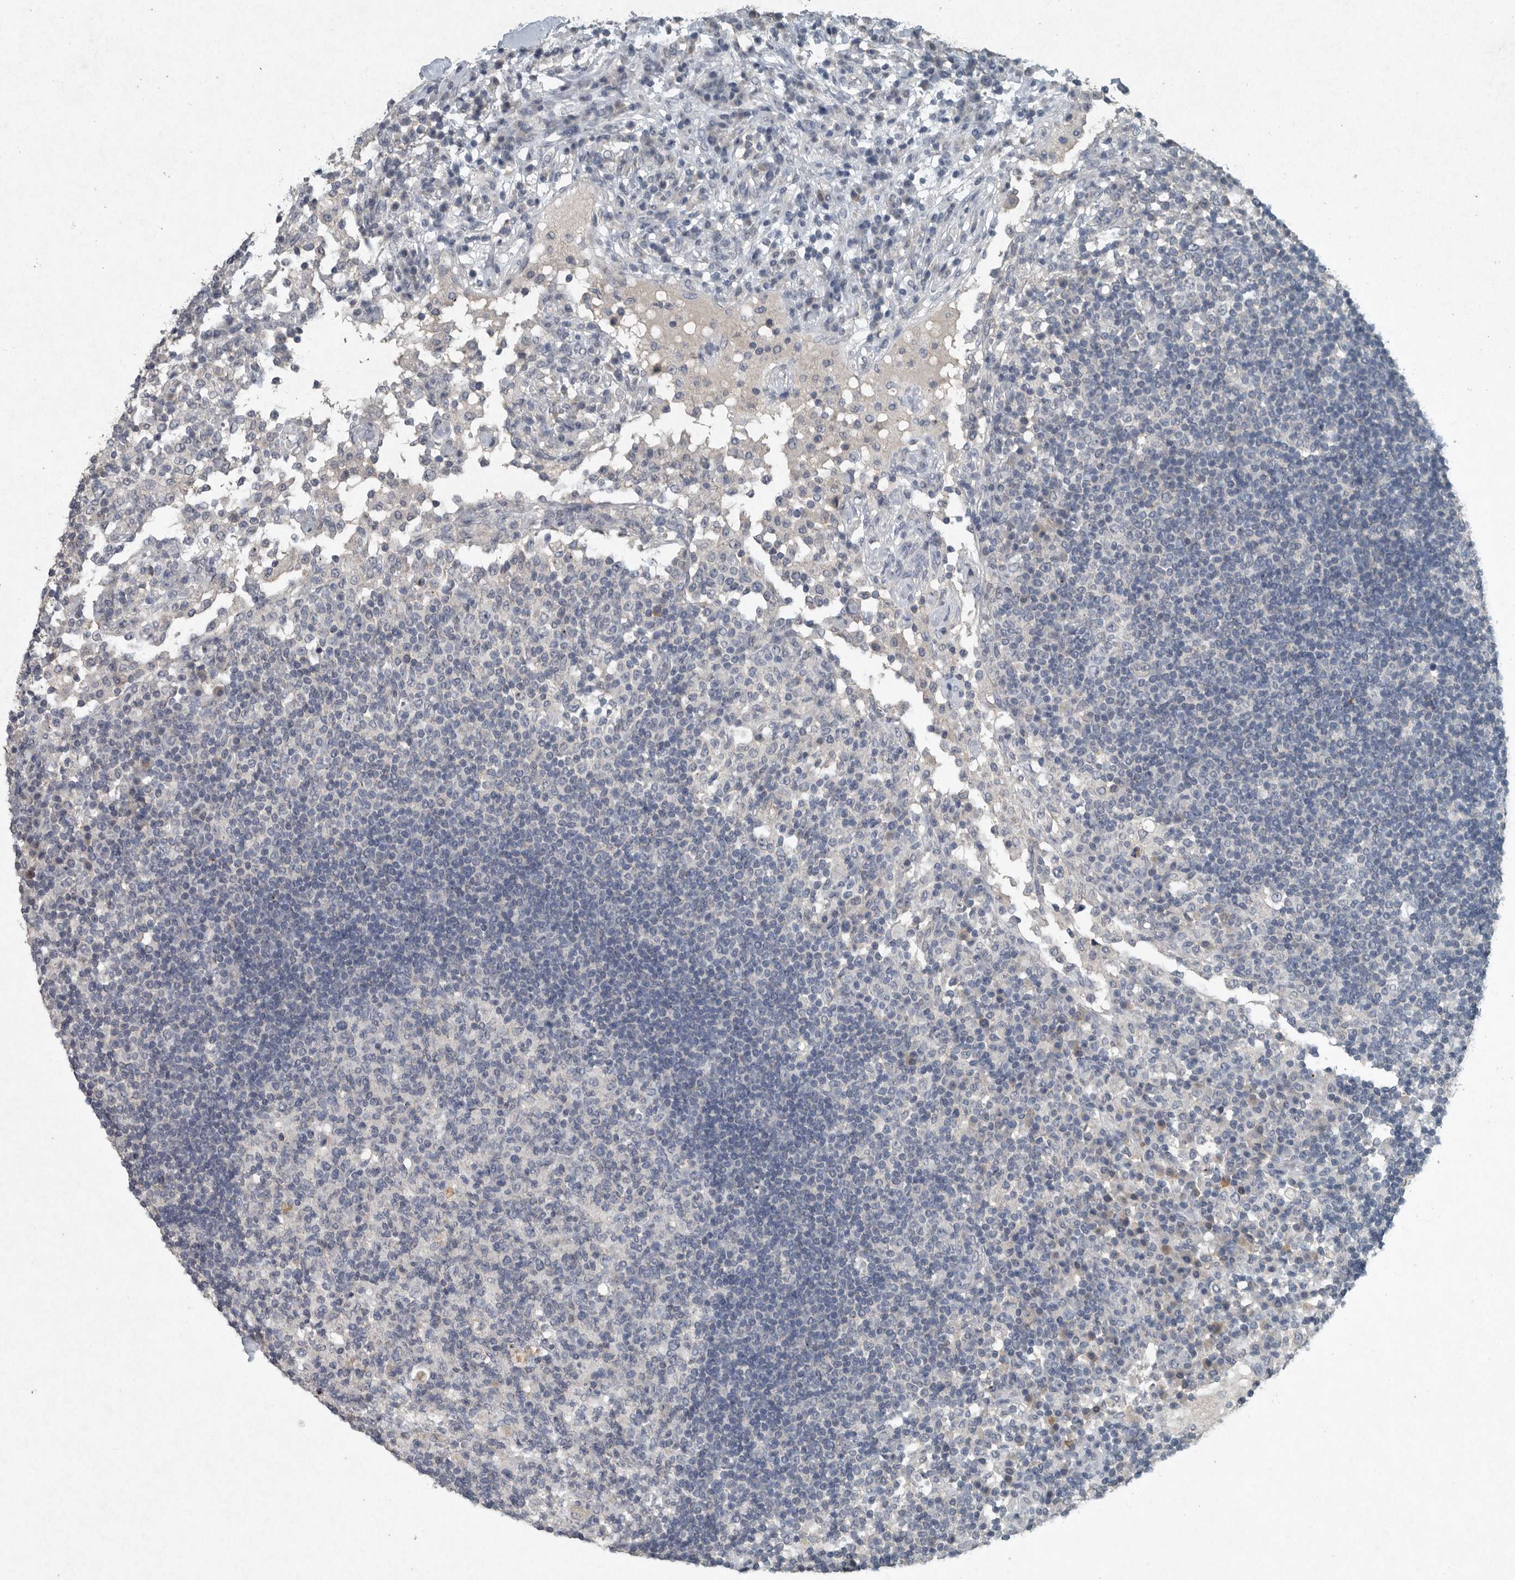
{"staining": {"intensity": "negative", "quantity": "none", "location": "none"}, "tissue": "lymph node", "cell_type": "Germinal center cells", "image_type": "normal", "snomed": [{"axis": "morphology", "description": "Normal tissue, NOS"}, {"axis": "topography", "description": "Lymph node"}], "caption": "High power microscopy micrograph of an immunohistochemistry (IHC) histopathology image of benign lymph node, revealing no significant staining in germinal center cells.", "gene": "IL20", "patient": {"sex": "female", "age": 53}}